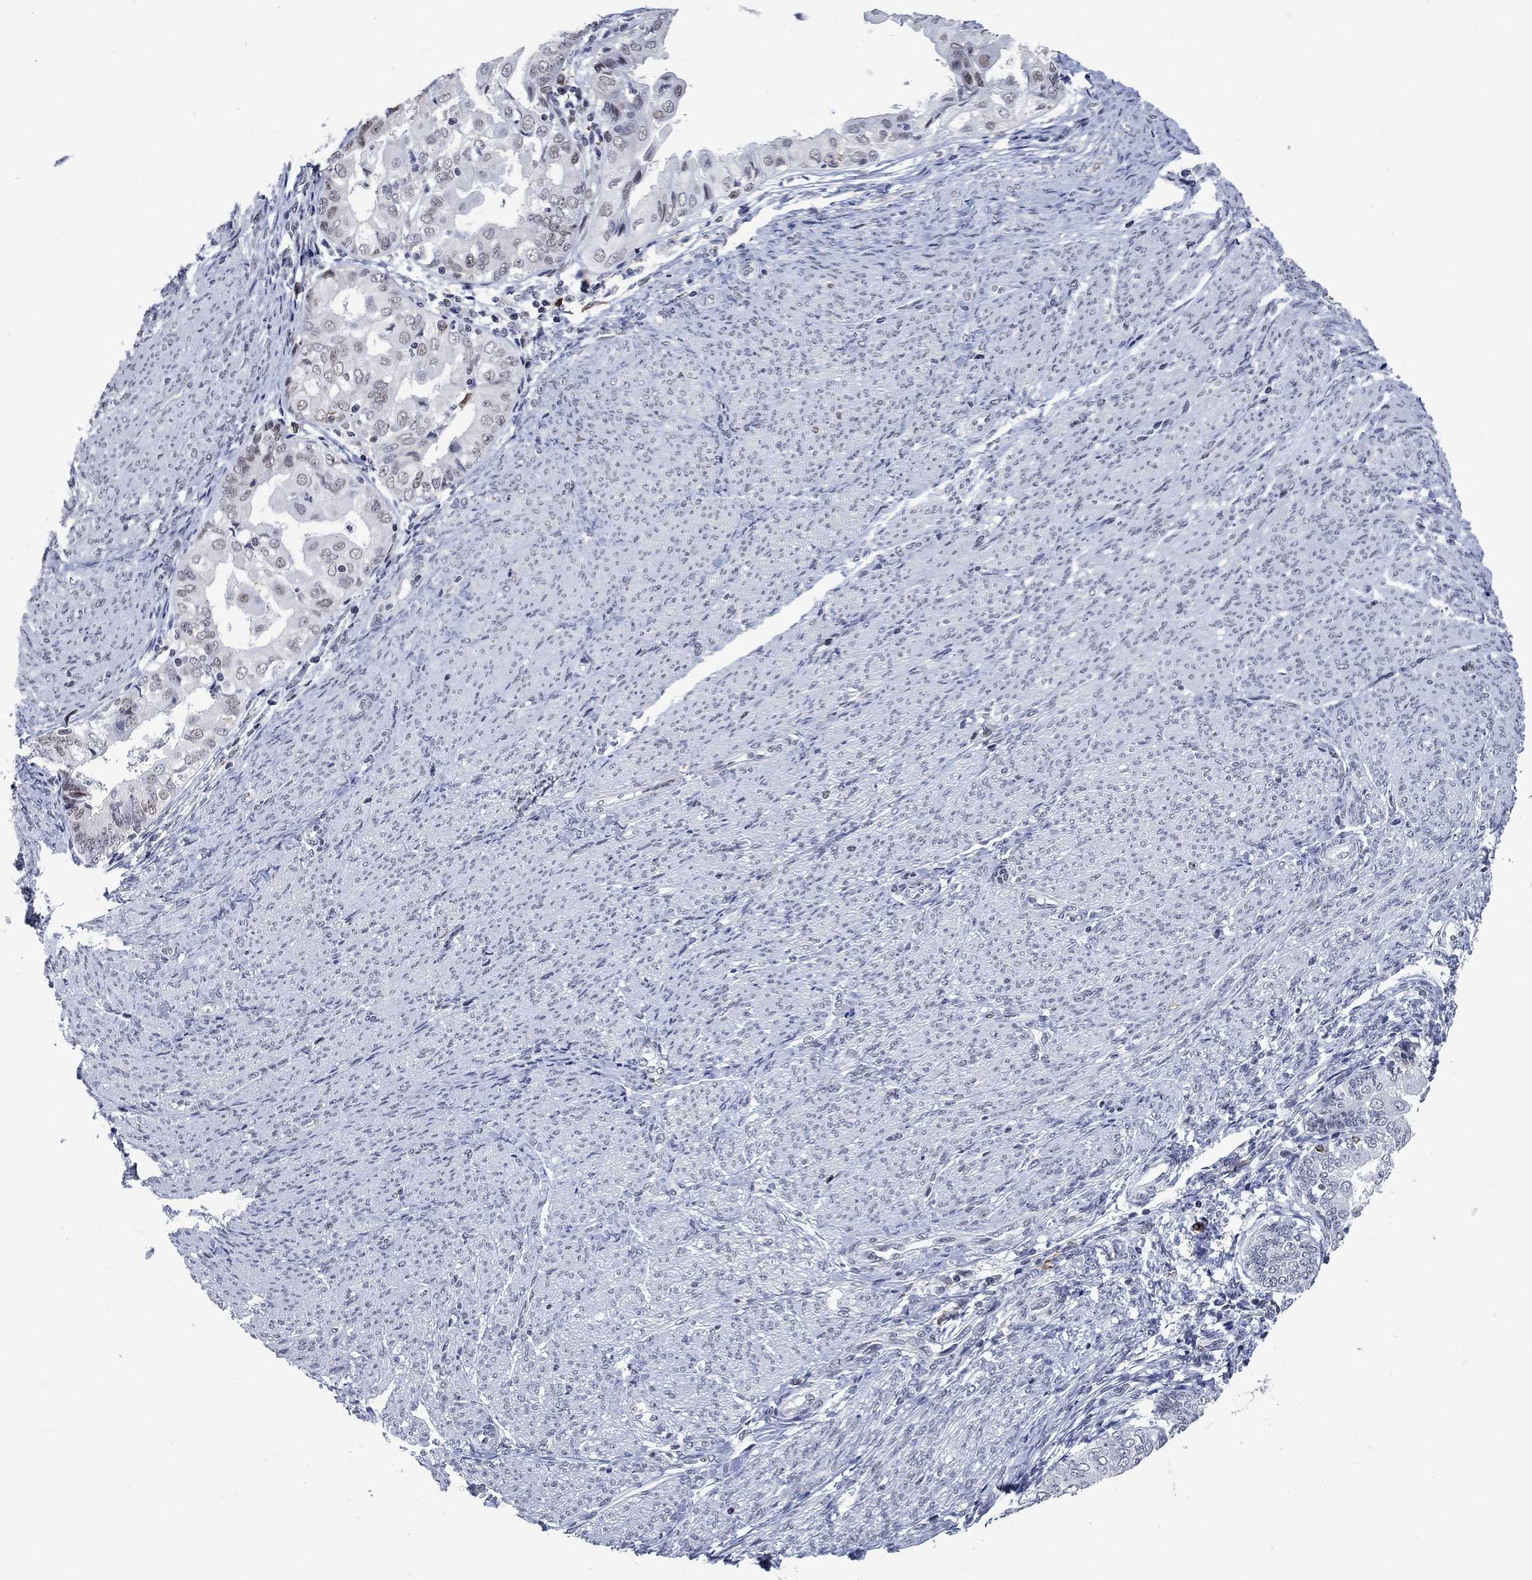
{"staining": {"intensity": "negative", "quantity": "none", "location": "none"}, "tissue": "endometrial cancer", "cell_type": "Tumor cells", "image_type": "cancer", "snomed": [{"axis": "morphology", "description": "Adenocarcinoma, NOS"}, {"axis": "topography", "description": "Endometrium"}], "caption": "A high-resolution photomicrograph shows immunohistochemistry (IHC) staining of adenocarcinoma (endometrial), which displays no significant positivity in tumor cells.", "gene": "HCFC1", "patient": {"sex": "female", "age": 68}}